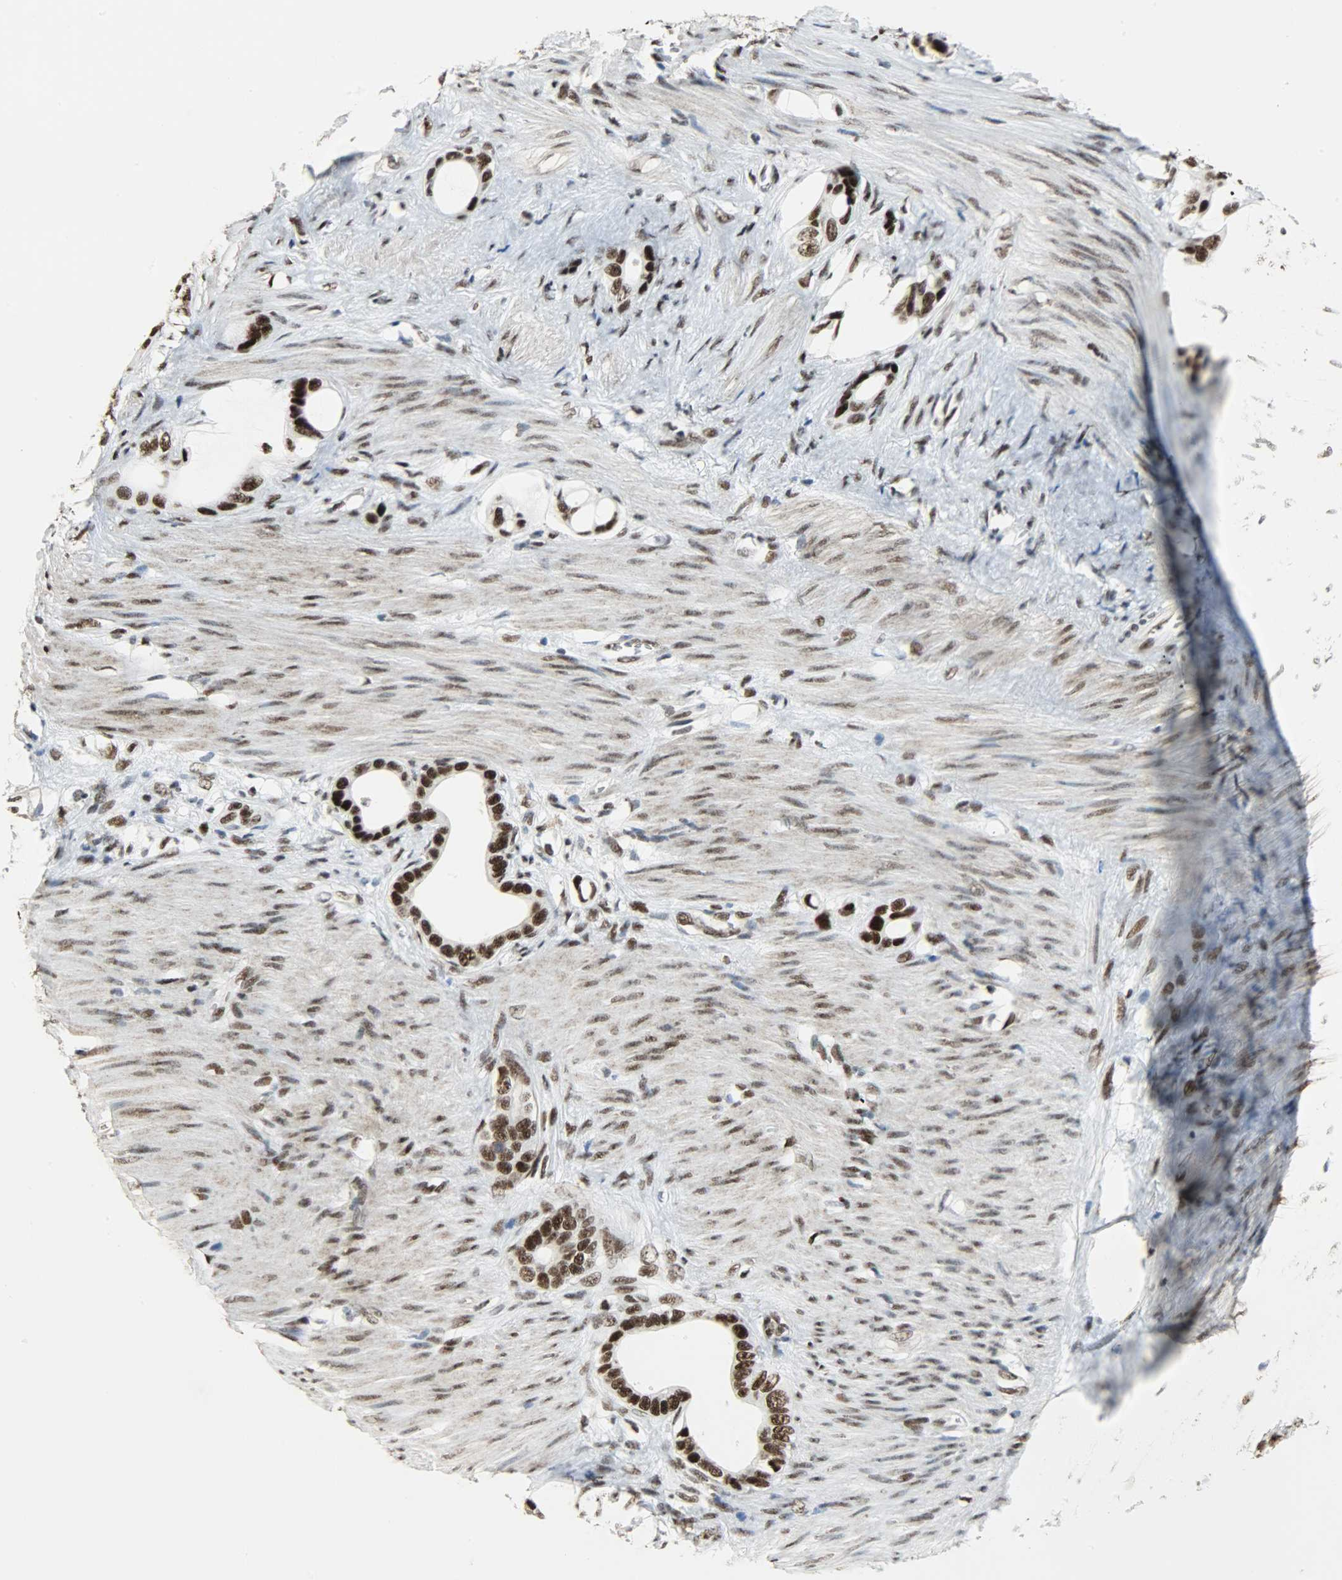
{"staining": {"intensity": "strong", "quantity": ">75%", "location": "nuclear"}, "tissue": "stomach cancer", "cell_type": "Tumor cells", "image_type": "cancer", "snomed": [{"axis": "morphology", "description": "Adenocarcinoma, NOS"}, {"axis": "topography", "description": "Stomach"}], "caption": "Protein staining exhibits strong nuclear expression in about >75% of tumor cells in stomach cancer. (DAB = brown stain, brightfield microscopy at high magnification).", "gene": "SSB", "patient": {"sex": "female", "age": 75}}